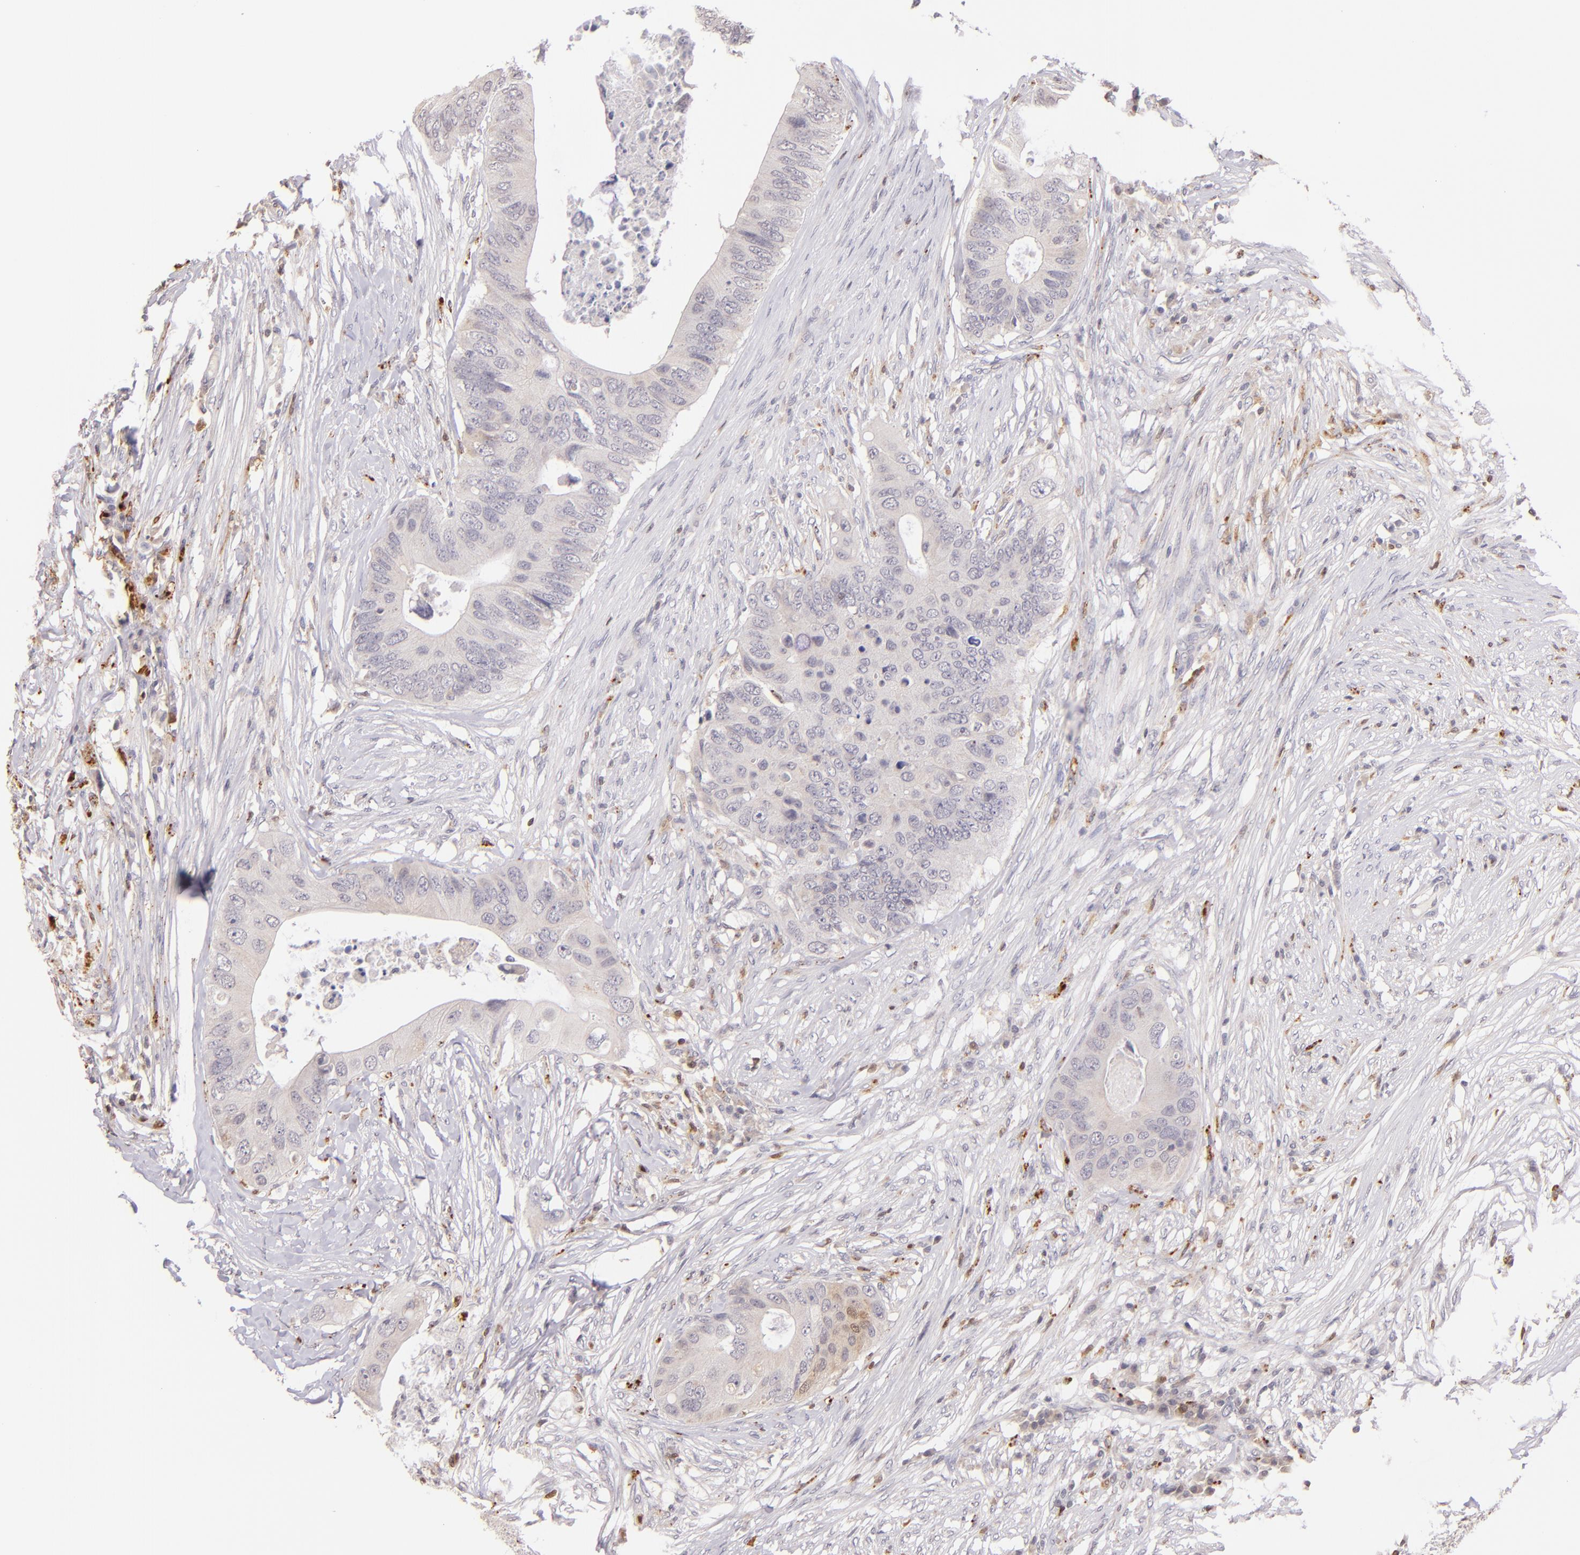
{"staining": {"intensity": "weak", "quantity": "25%-75%", "location": "cytoplasmic/membranous"}, "tissue": "colorectal cancer", "cell_type": "Tumor cells", "image_type": "cancer", "snomed": [{"axis": "morphology", "description": "Adenocarcinoma, NOS"}, {"axis": "topography", "description": "Colon"}], "caption": "Colorectal cancer (adenocarcinoma) stained with a protein marker exhibits weak staining in tumor cells.", "gene": "ZAP70", "patient": {"sex": "male", "age": 71}}